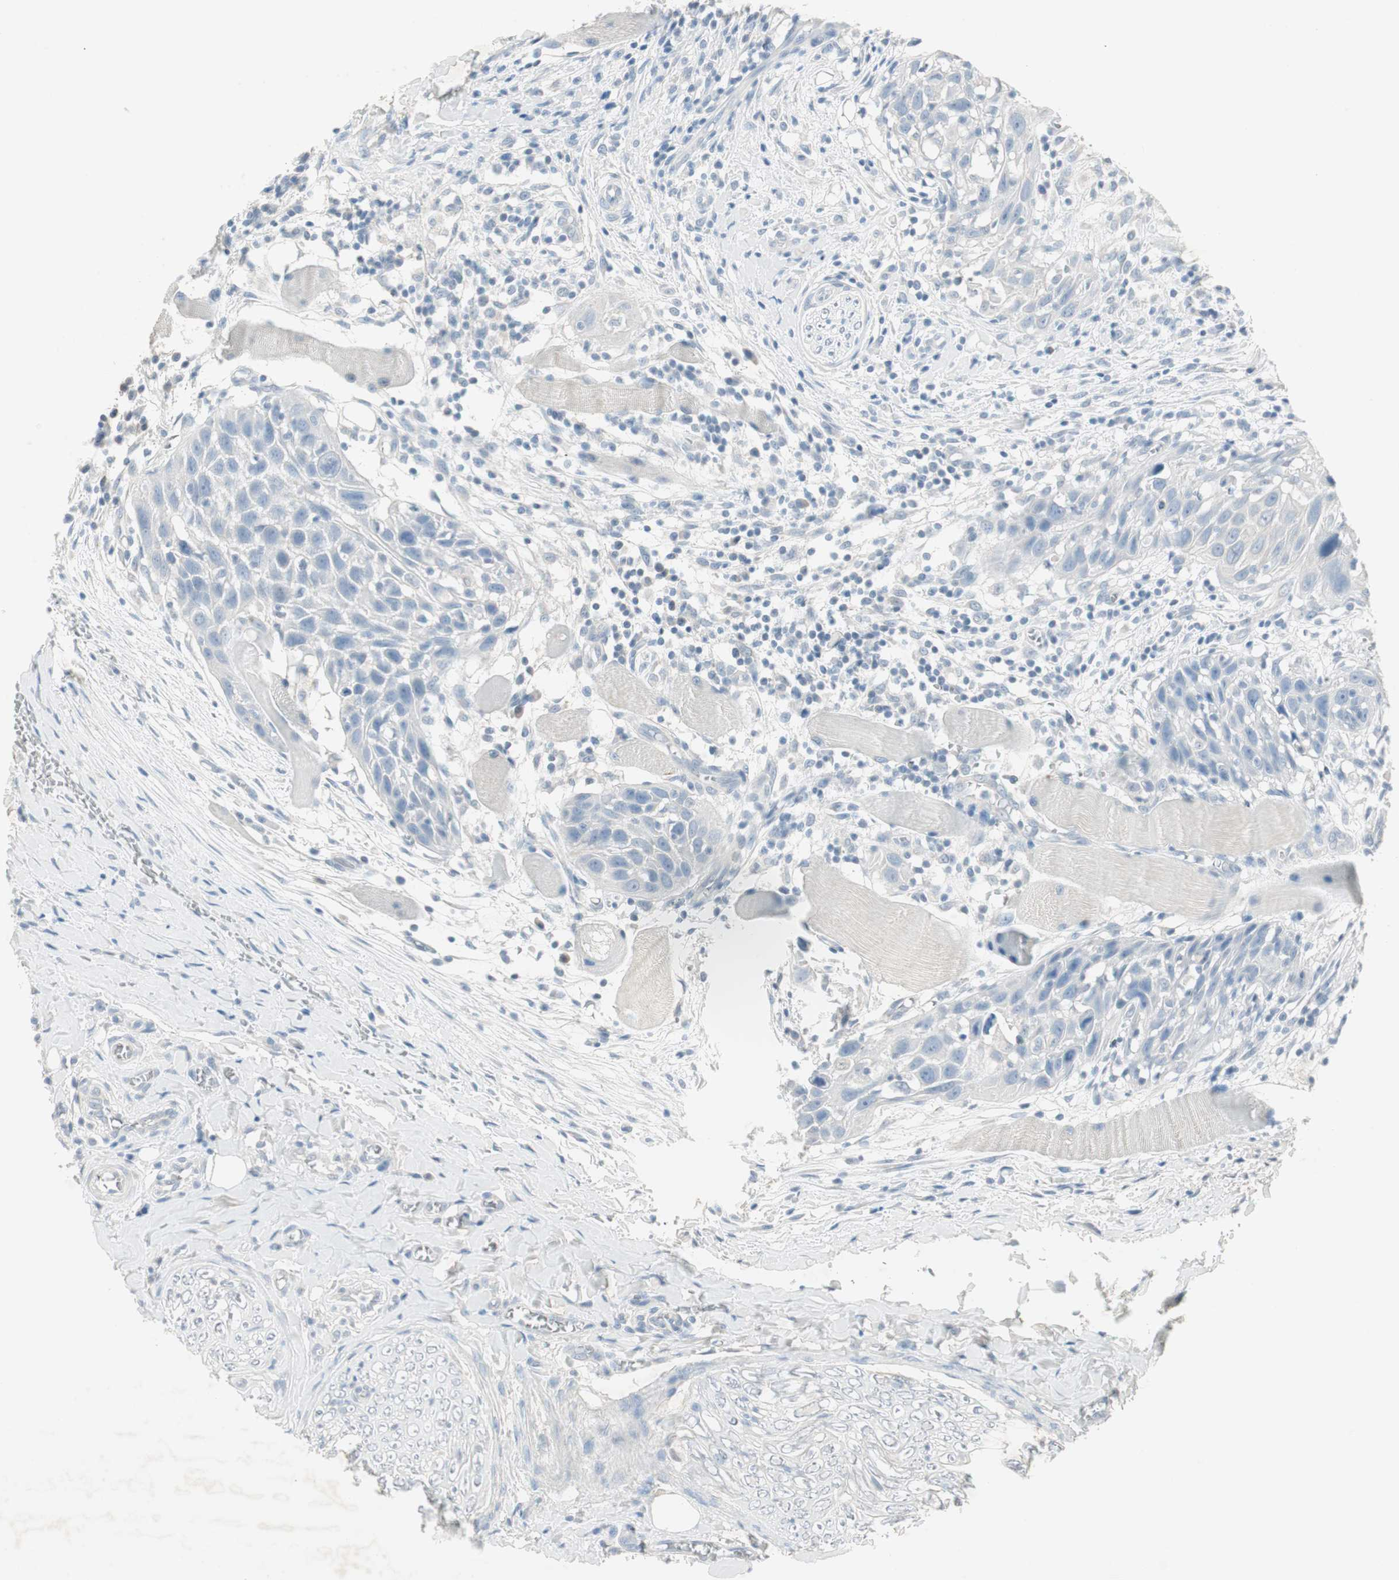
{"staining": {"intensity": "negative", "quantity": "none", "location": "none"}, "tissue": "head and neck cancer", "cell_type": "Tumor cells", "image_type": "cancer", "snomed": [{"axis": "morphology", "description": "Normal tissue, NOS"}, {"axis": "morphology", "description": "Squamous cell carcinoma, NOS"}, {"axis": "topography", "description": "Oral tissue"}, {"axis": "topography", "description": "Head-Neck"}], "caption": "A high-resolution micrograph shows IHC staining of squamous cell carcinoma (head and neck), which demonstrates no significant positivity in tumor cells.", "gene": "KHK", "patient": {"sex": "female", "age": 50}}